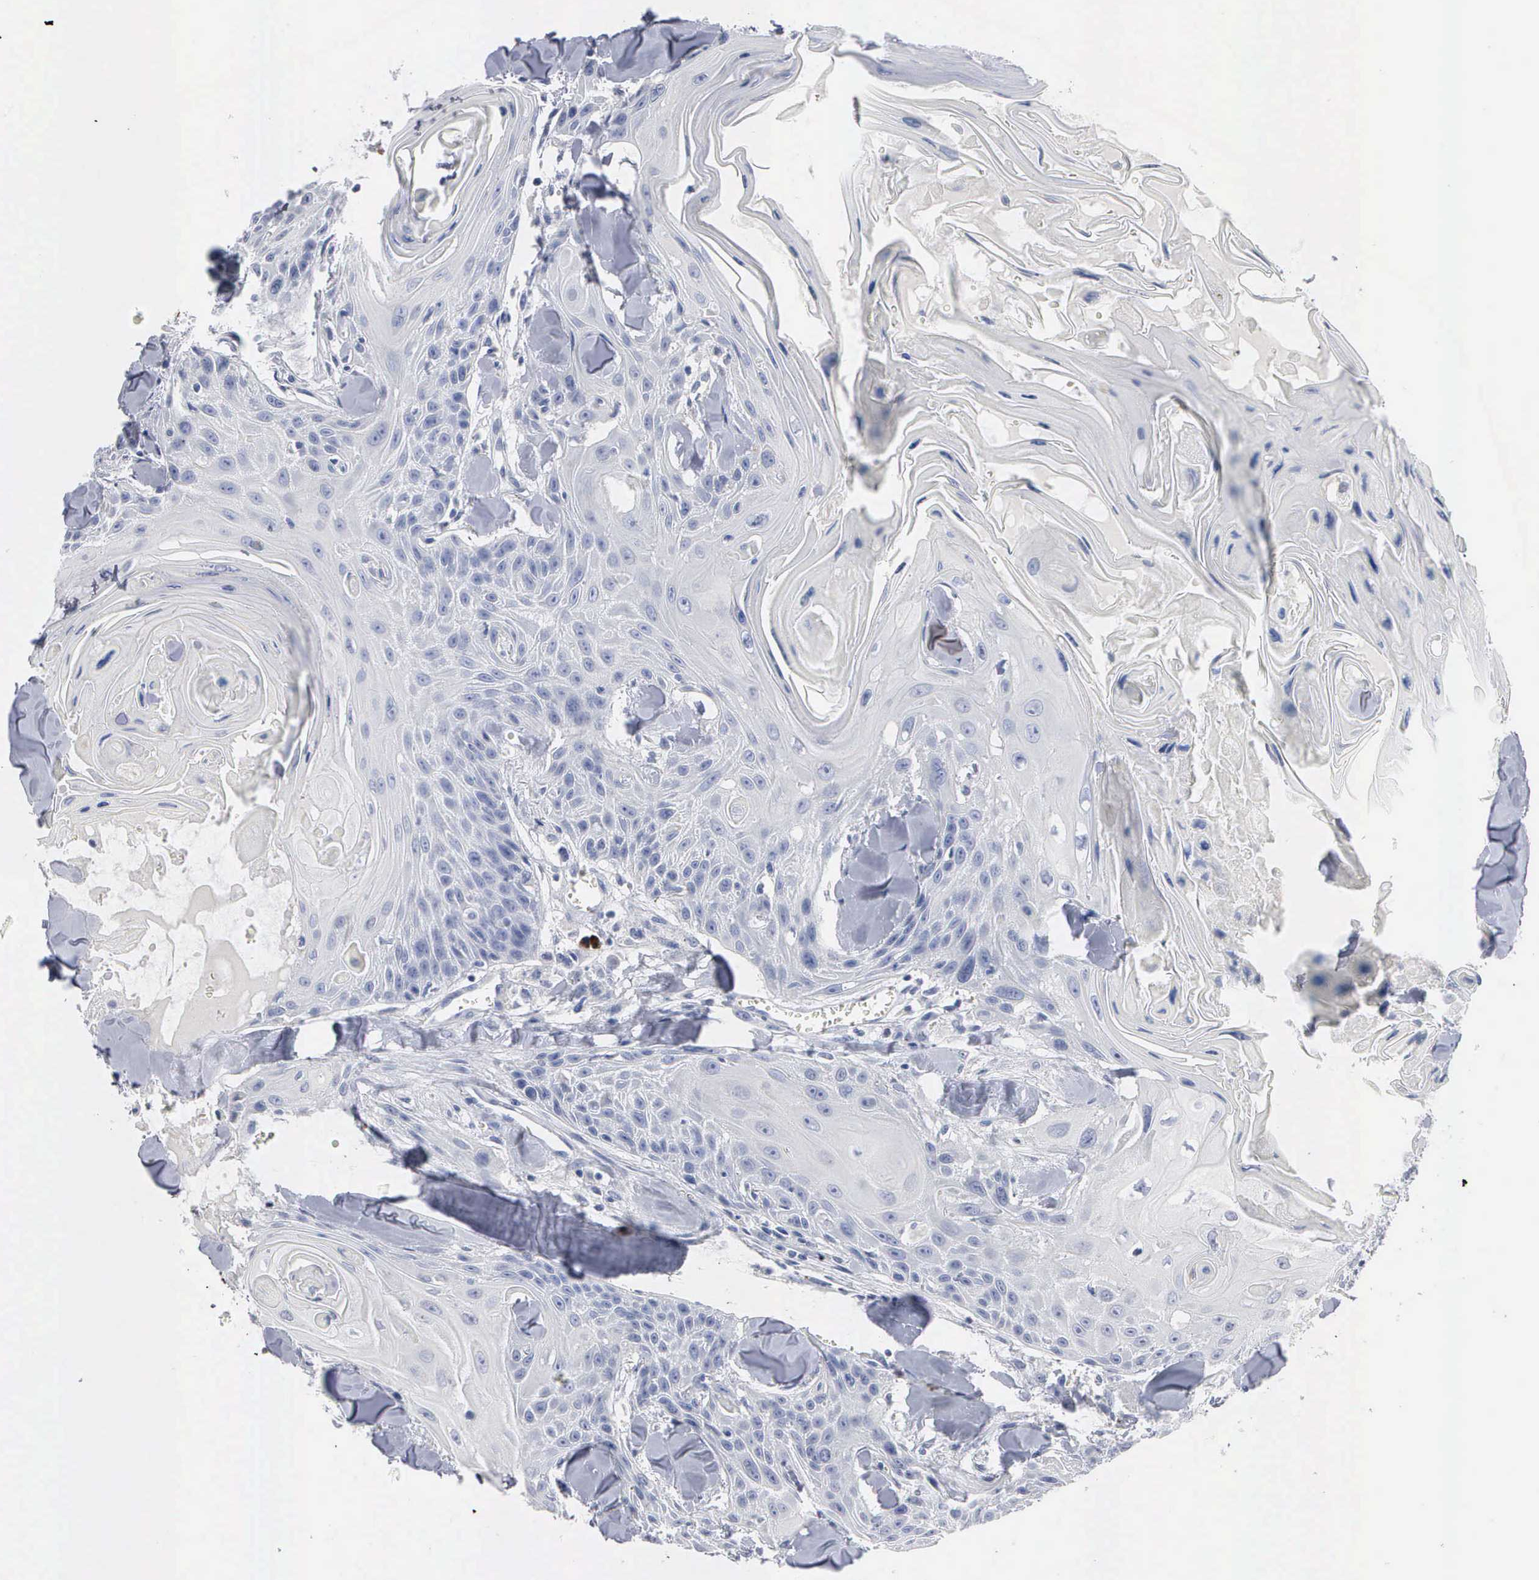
{"staining": {"intensity": "negative", "quantity": "none", "location": "none"}, "tissue": "head and neck cancer", "cell_type": "Tumor cells", "image_type": "cancer", "snomed": [{"axis": "morphology", "description": "Squamous cell carcinoma, NOS"}, {"axis": "morphology", "description": "Squamous cell carcinoma, metastatic, NOS"}, {"axis": "topography", "description": "Lymph node"}, {"axis": "topography", "description": "Salivary gland"}, {"axis": "topography", "description": "Head-Neck"}], "caption": "DAB (3,3'-diaminobenzidine) immunohistochemical staining of human metastatic squamous cell carcinoma (head and neck) displays no significant staining in tumor cells. Nuclei are stained in blue.", "gene": "ASPHD2", "patient": {"sex": "female", "age": 74}}